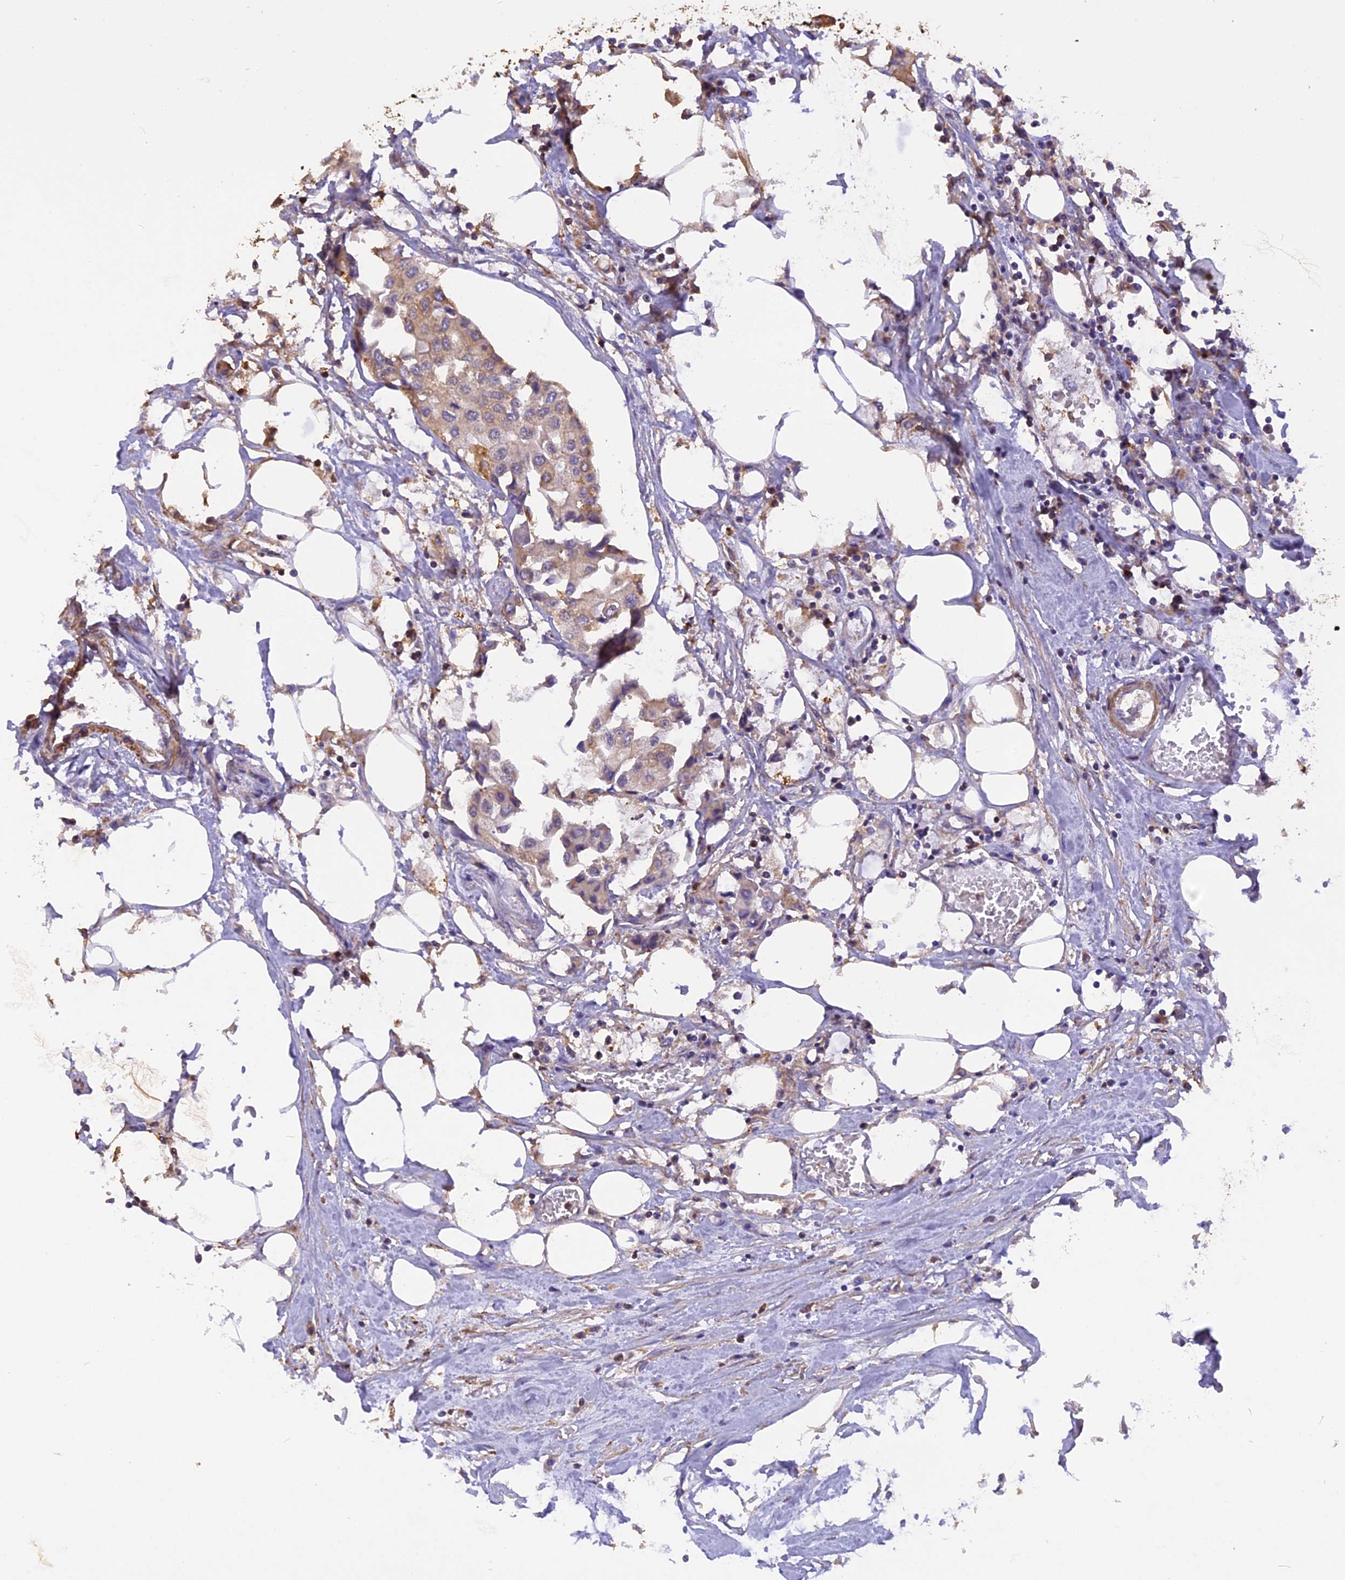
{"staining": {"intensity": "weak", "quantity": "25%-75%", "location": "cytoplasmic/membranous"}, "tissue": "urothelial cancer", "cell_type": "Tumor cells", "image_type": "cancer", "snomed": [{"axis": "morphology", "description": "Urothelial carcinoma, High grade"}, {"axis": "topography", "description": "Urinary bladder"}], "caption": "Urothelial carcinoma (high-grade) stained with a brown dye displays weak cytoplasmic/membranous positive positivity in approximately 25%-75% of tumor cells.", "gene": "STOML1", "patient": {"sex": "male", "age": 64}}